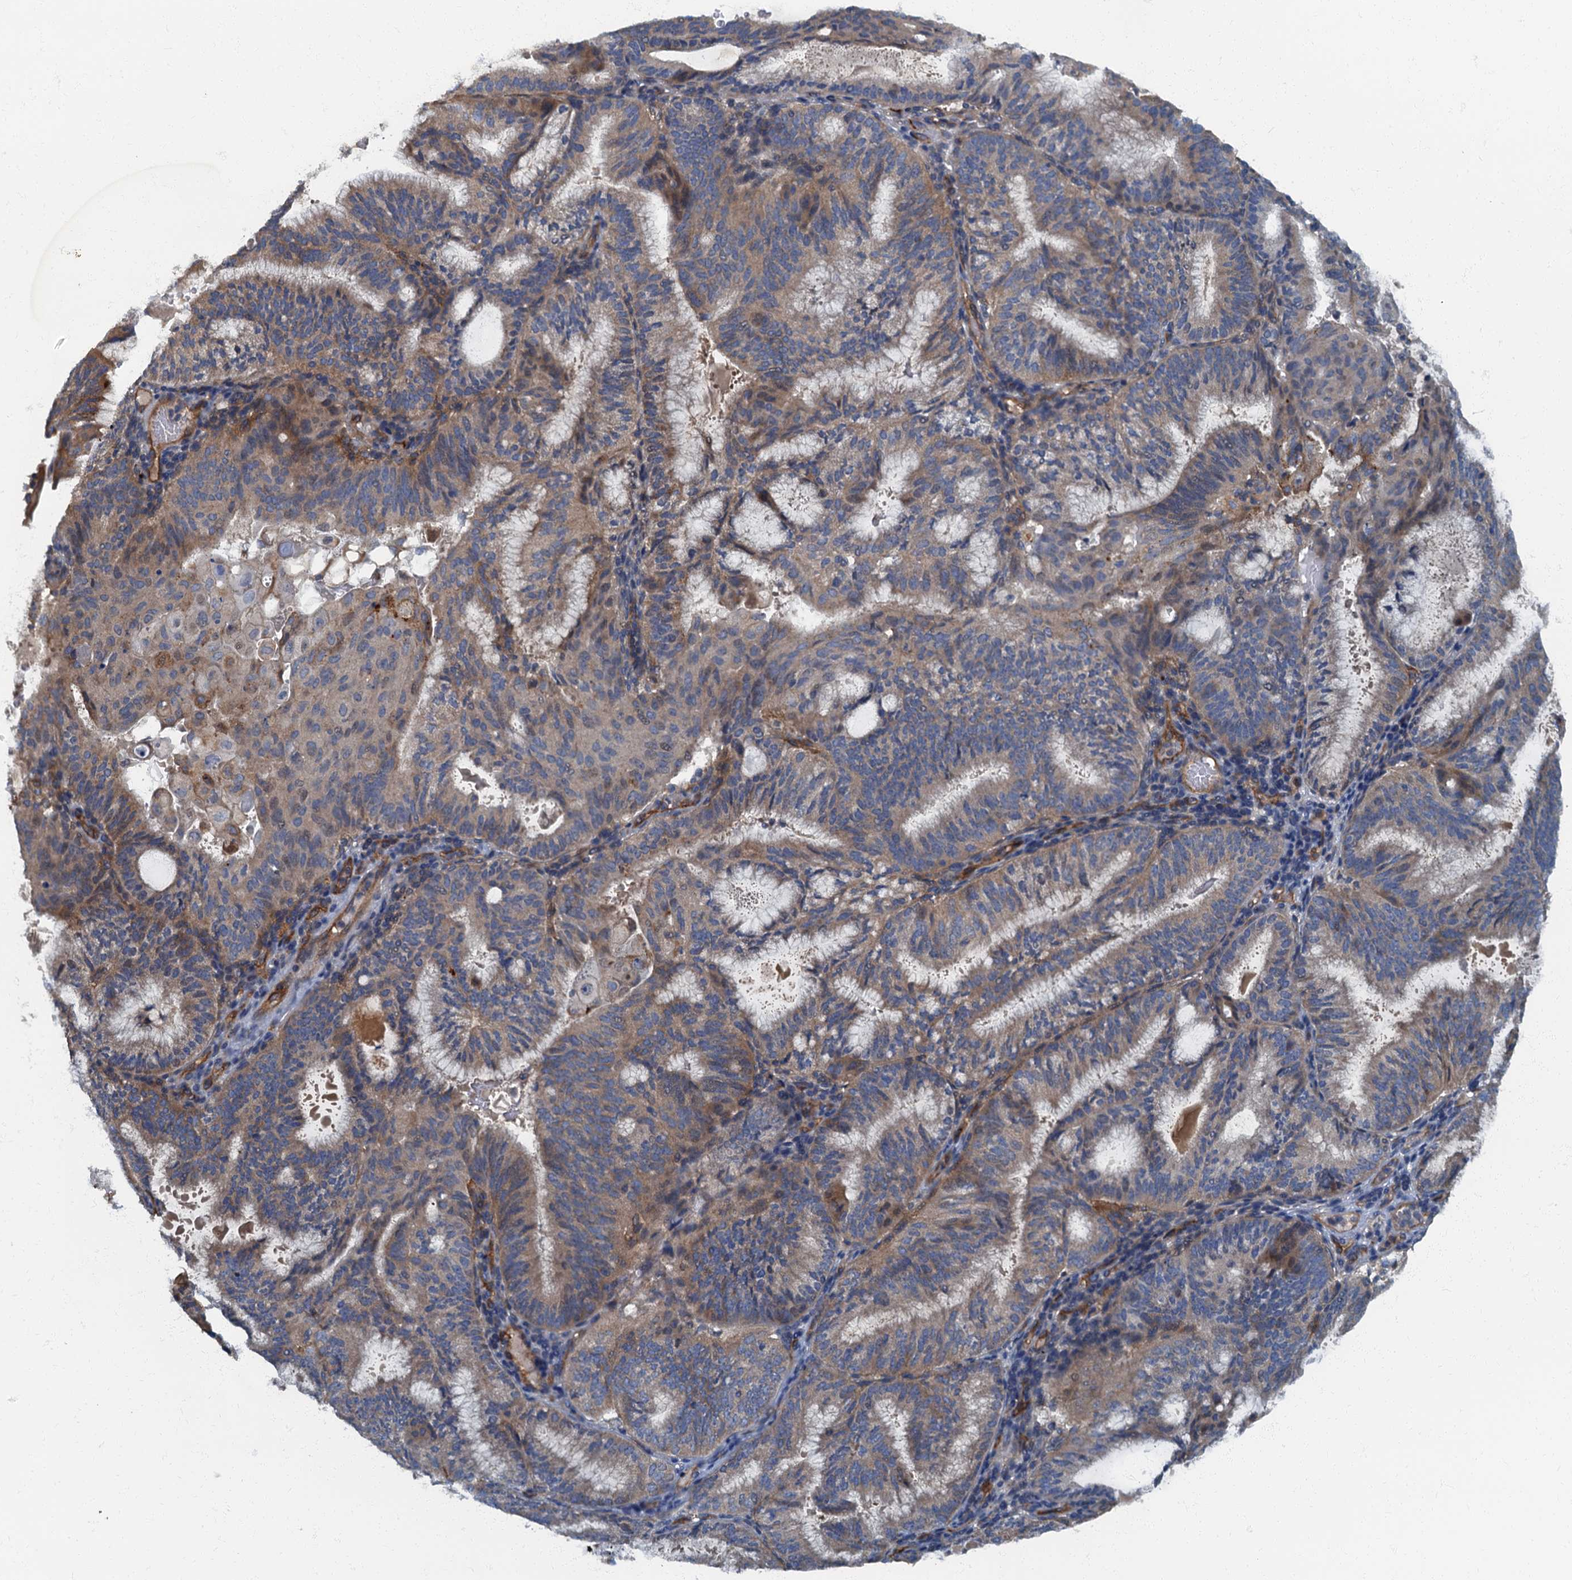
{"staining": {"intensity": "weak", "quantity": "25%-75%", "location": "cytoplasmic/membranous"}, "tissue": "endometrial cancer", "cell_type": "Tumor cells", "image_type": "cancer", "snomed": [{"axis": "morphology", "description": "Adenocarcinoma, NOS"}, {"axis": "topography", "description": "Endometrium"}], "caption": "This histopathology image shows endometrial adenocarcinoma stained with immunohistochemistry (IHC) to label a protein in brown. The cytoplasmic/membranous of tumor cells show weak positivity for the protein. Nuclei are counter-stained blue.", "gene": "ARL11", "patient": {"sex": "female", "age": 49}}